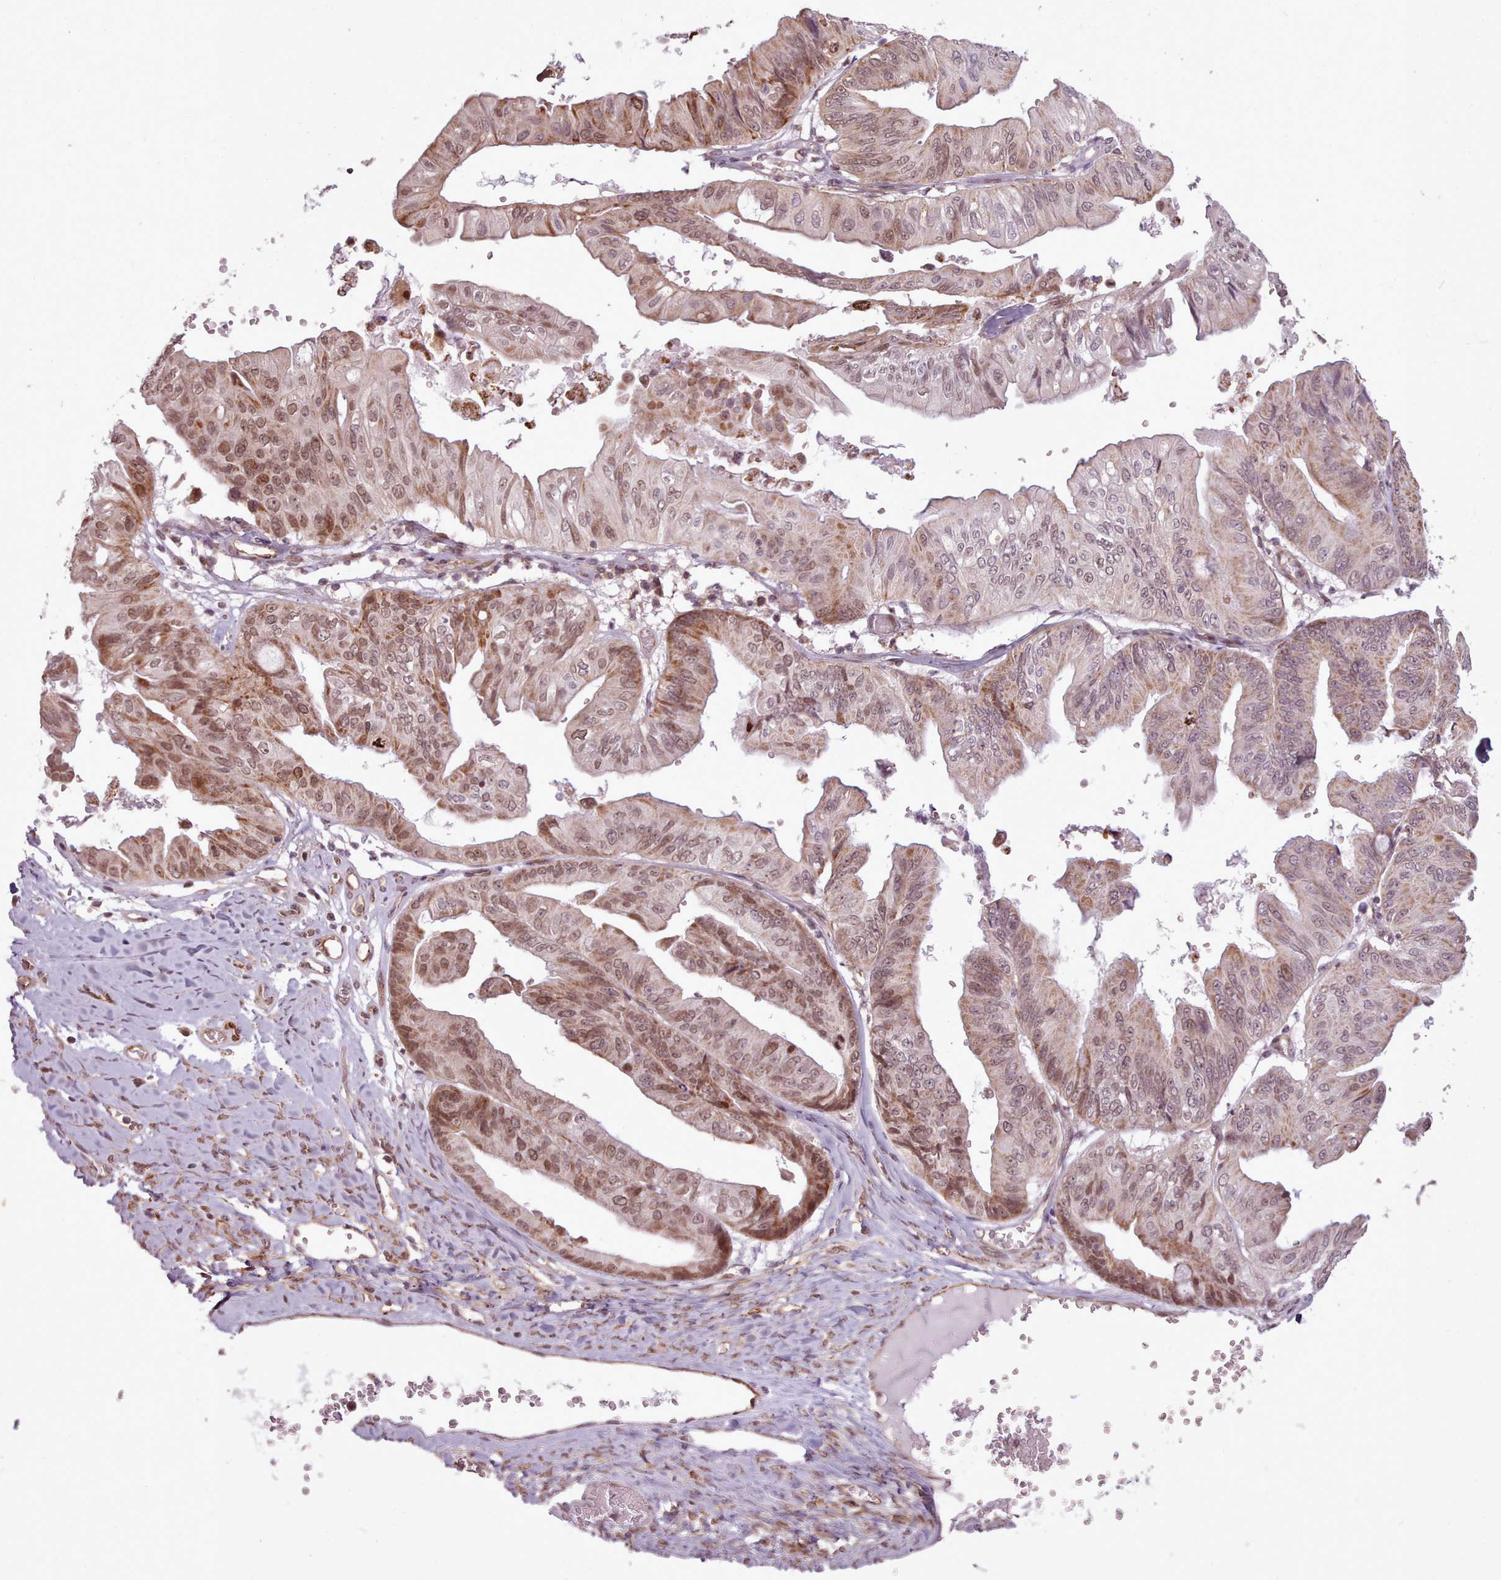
{"staining": {"intensity": "moderate", "quantity": "25%-75%", "location": "cytoplasmic/membranous,nuclear"}, "tissue": "ovarian cancer", "cell_type": "Tumor cells", "image_type": "cancer", "snomed": [{"axis": "morphology", "description": "Cystadenocarcinoma, mucinous, NOS"}, {"axis": "topography", "description": "Ovary"}], "caption": "Mucinous cystadenocarcinoma (ovarian) stained with a protein marker exhibits moderate staining in tumor cells.", "gene": "ZMYM4", "patient": {"sex": "female", "age": 61}}